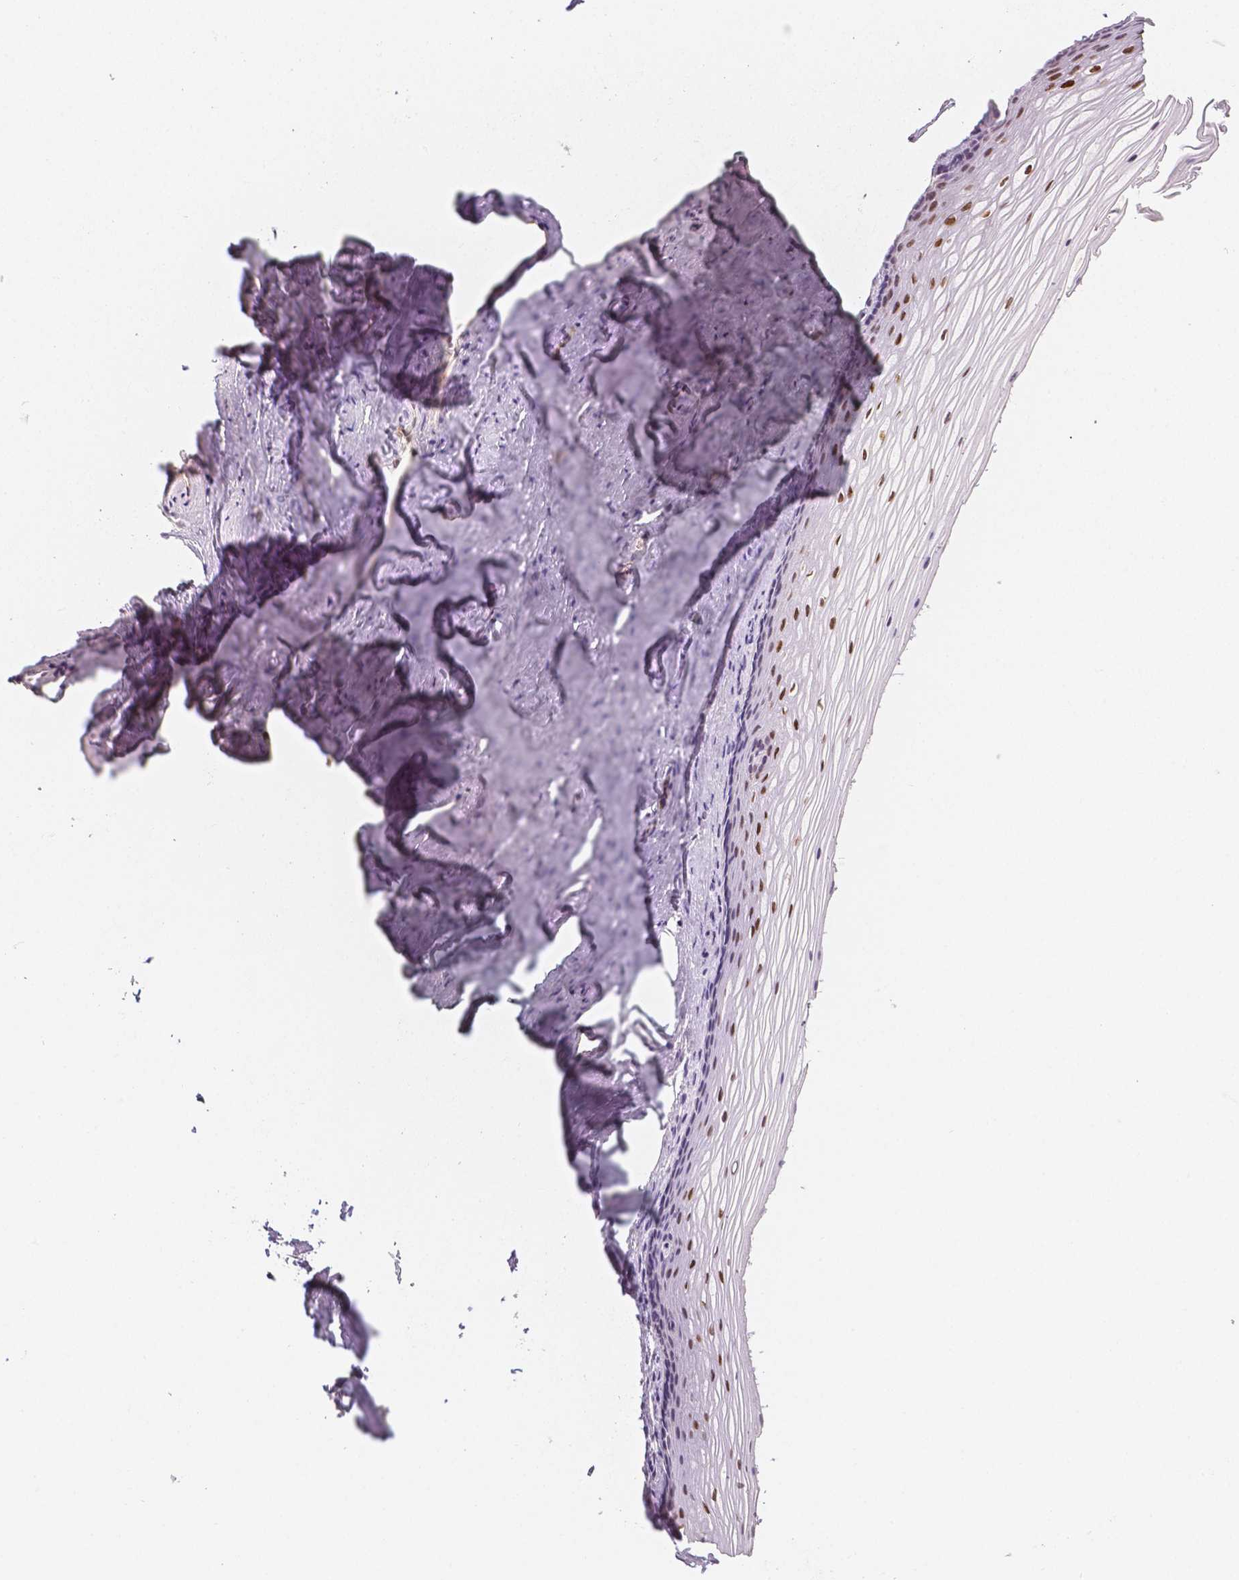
{"staining": {"intensity": "moderate", "quantity": "25%-75%", "location": "nuclear"}, "tissue": "vagina", "cell_type": "Squamous epithelial cells", "image_type": "normal", "snomed": [{"axis": "morphology", "description": "Normal tissue, NOS"}, {"axis": "topography", "description": "Vagina"}], "caption": "Immunohistochemical staining of benign human vagina displays medium levels of moderate nuclear expression in about 25%-75% of squamous epithelial cells. Using DAB (3,3'-diaminobenzidine) (brown) and hematoxylin (blue) stains, captured at high magnification using brightfield microscopy.", "gene": "KDM5B", "patient": {"sex": "female", "age": 52}}